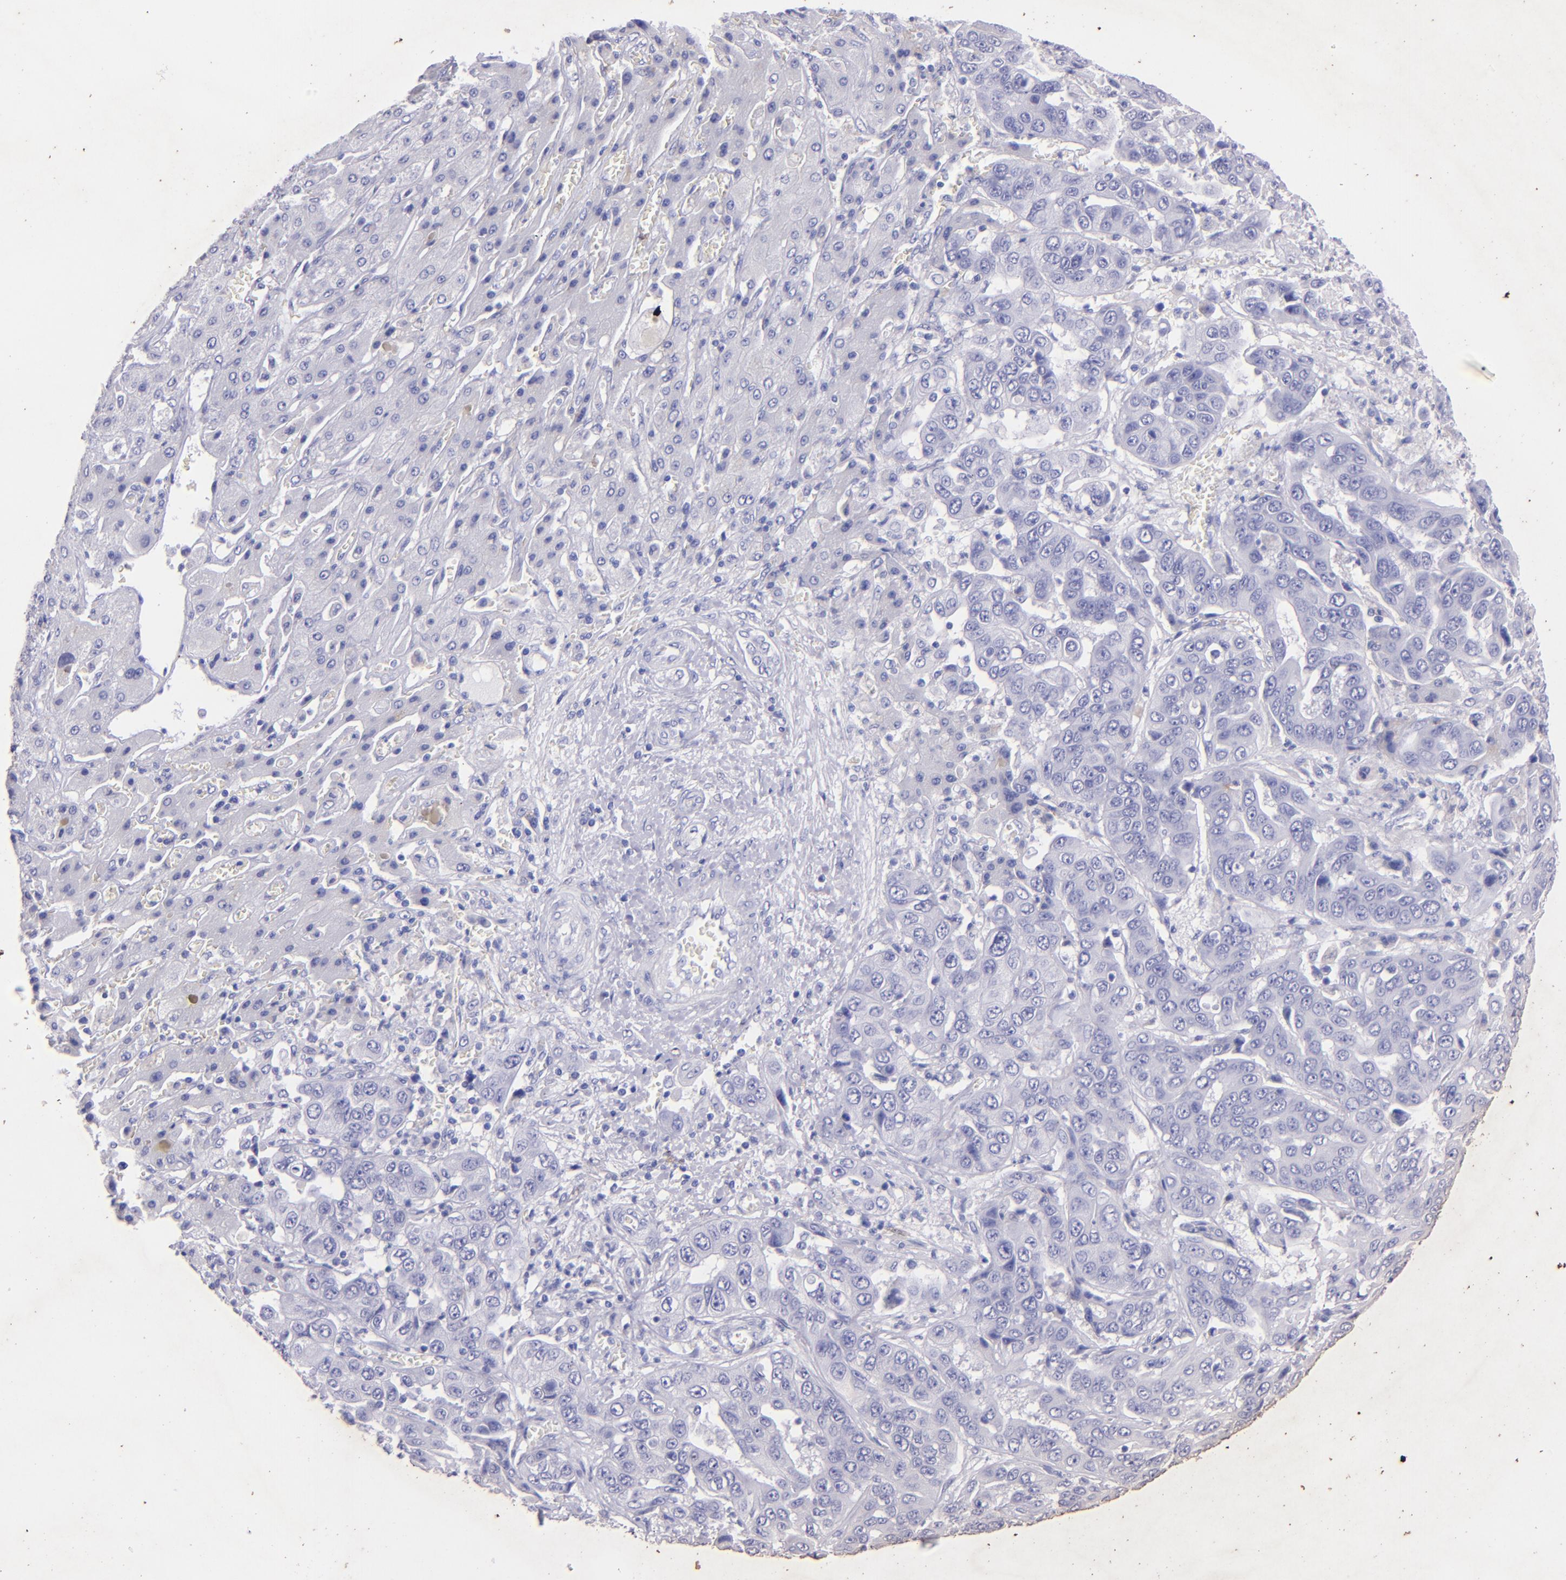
{"staining": {"intensity": "negative", "quantity": "none", "location": "none"}, "tissue": "liver cancer", "cell_type": "Tumor cells", "image_type": "cancer", "snomed": [{"axis": "morphology", "description": "Cholangiocarcinoma"}, {"axis": "topography", "description": "Liver"}], "caption": "Liver cholangiocarcinoma was stained to show a protein in brown. There is no significant expression in tumor cells. The staining is performed using DAB brown chromogen with nuclei counter-stained in using hematoxylin.", "gene": "UCHL1", "patient": {"sex": "female", "age": 52}}